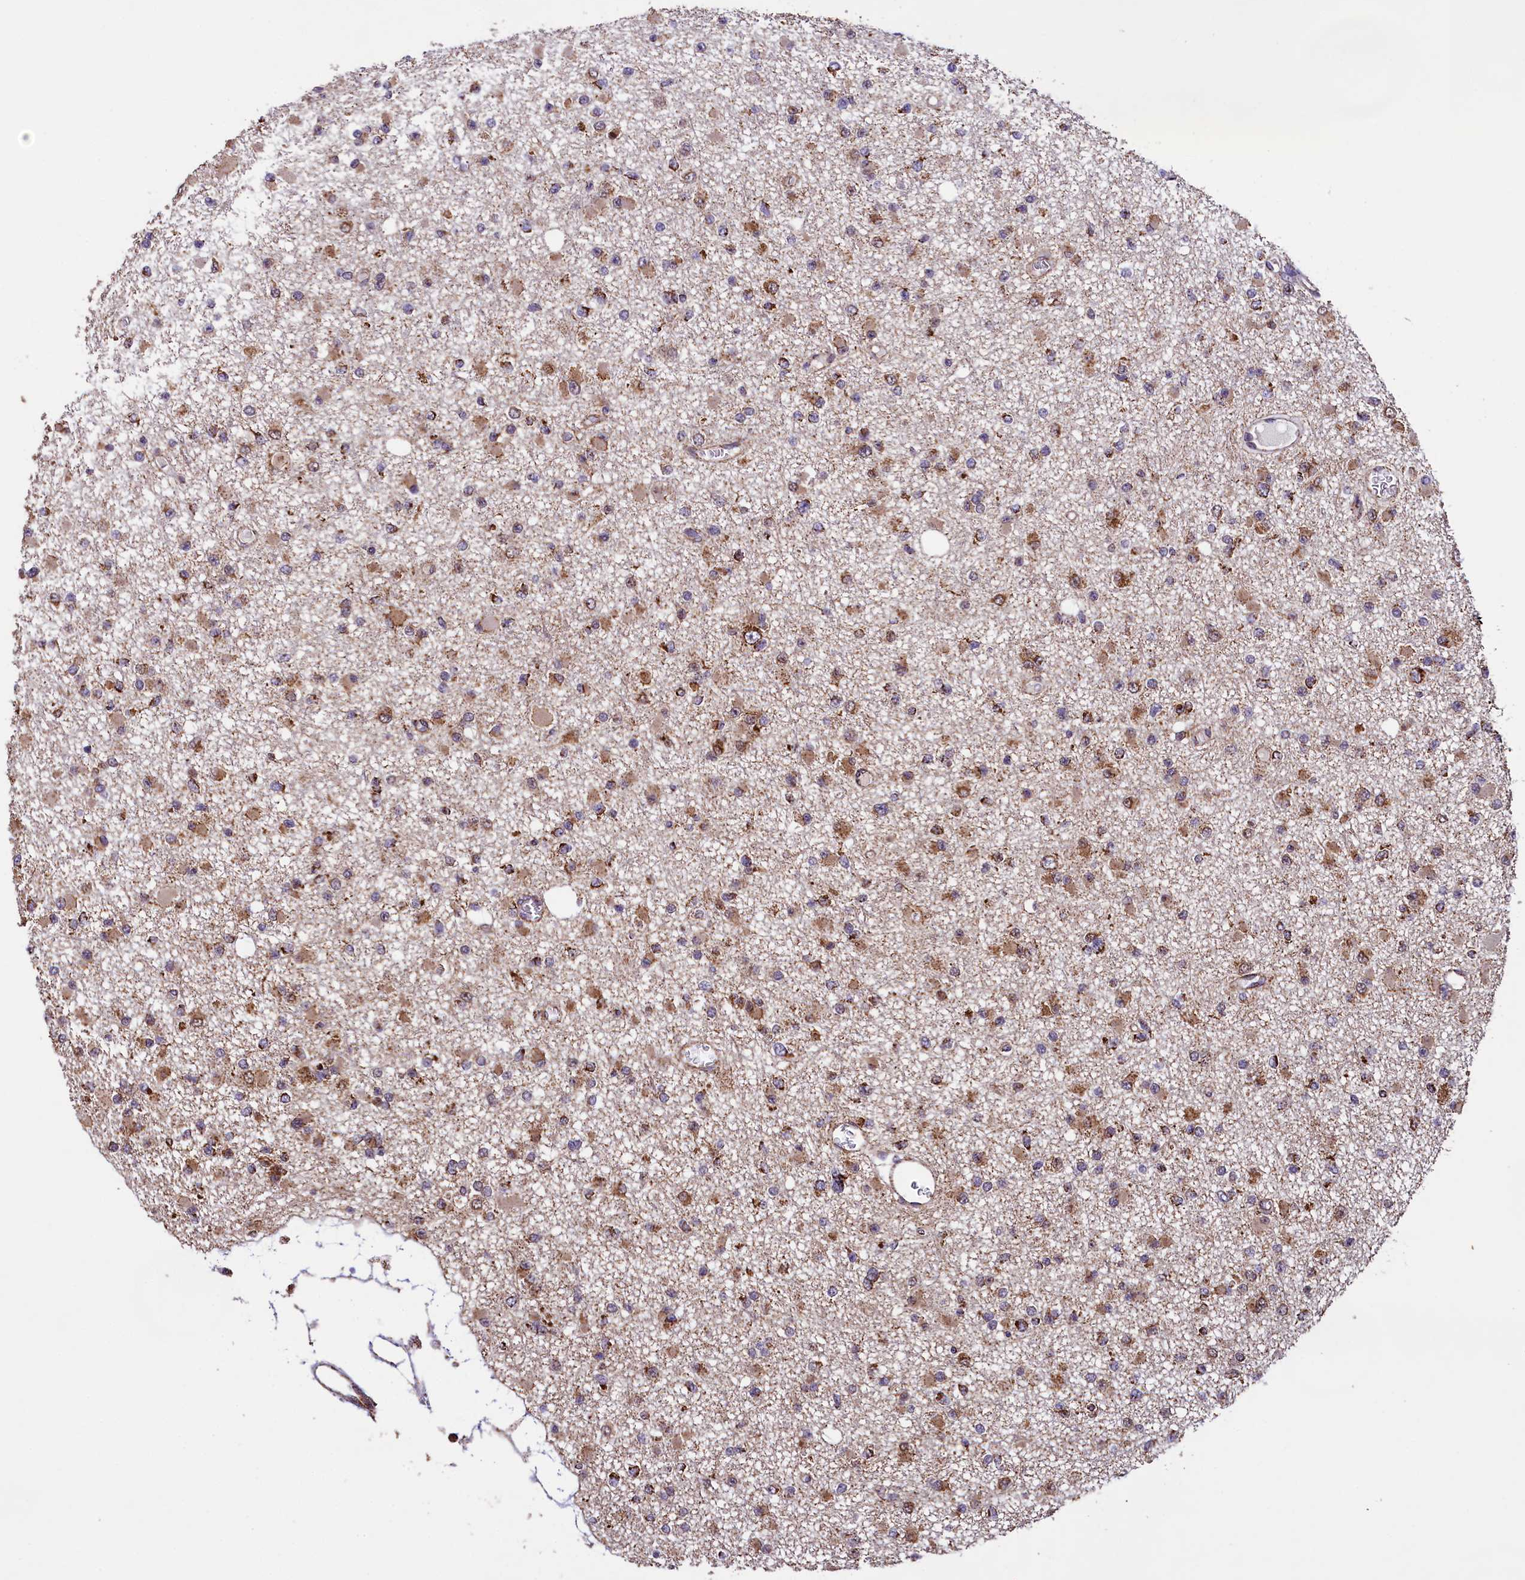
{"staining": {"intensity": "moderate", "quantity": "25%-75%", "location": "cytoplasmic/membranous"}, "tissue": "glioma", "cell_type": "Tumor cells", "image_type": "cancer", "snomed": [{"axis": "morphology", "description": "Glioma, malignant, Low grade"}, {"axis": "topography", "description": "Brain"}], "caption": "Low-grade glioma (malignant) tissue exhibits moderate cytoplasmic/membranous staining in approximately 25%-75% of tumor cells, visualized by immunohistochemistry.", "gene": "KLC2", "patient": {"sex": "female", "age": 22}}